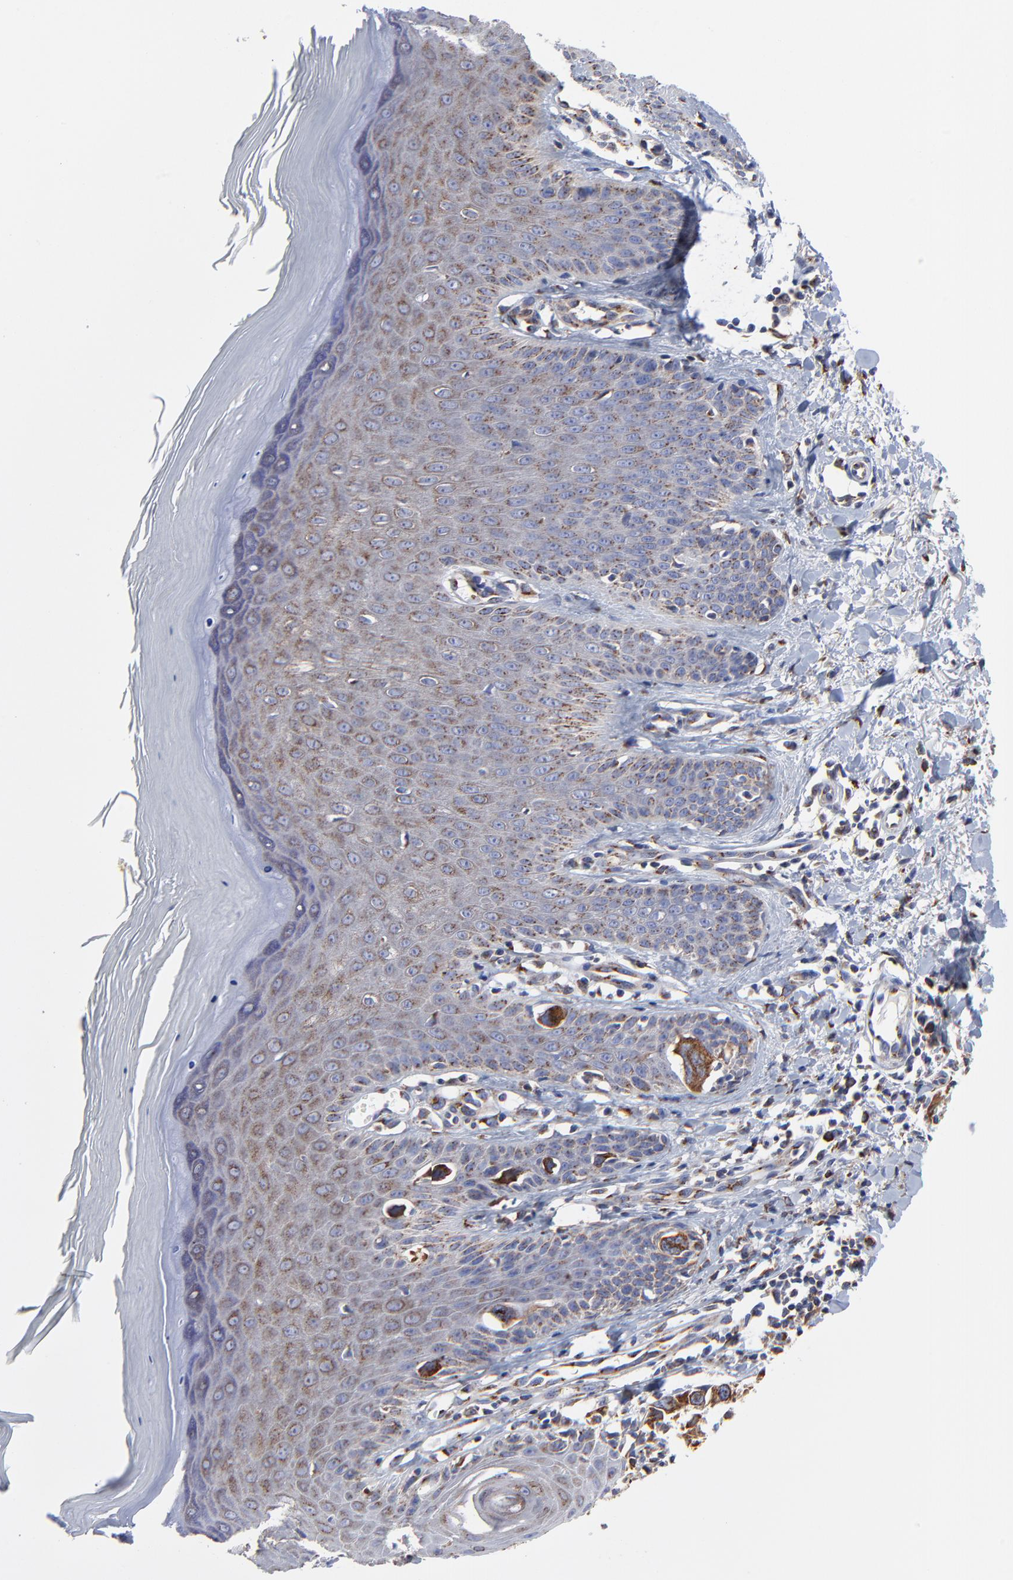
{"staining": {"intensity": "moderate", "quantity": ">75%", "location": "cytoplasmic/membranous"}, "tissue": "melanoma", "cell_type": "Tumor cells", "image_type": "cancer", "snomed": [{"axis": "morphology", "description": "Malignant melanoma, NOS"}, {"axis": "topography", "description": "Skin"}], "caption": "Immunohistochemical staining of human malignant melanoma shows moderate cytoplasmic/membranous protein positivity in approximately >75% of tumor cells.", "gene": "LMAN1", "patient": {"sex": "female", "age": 77}}